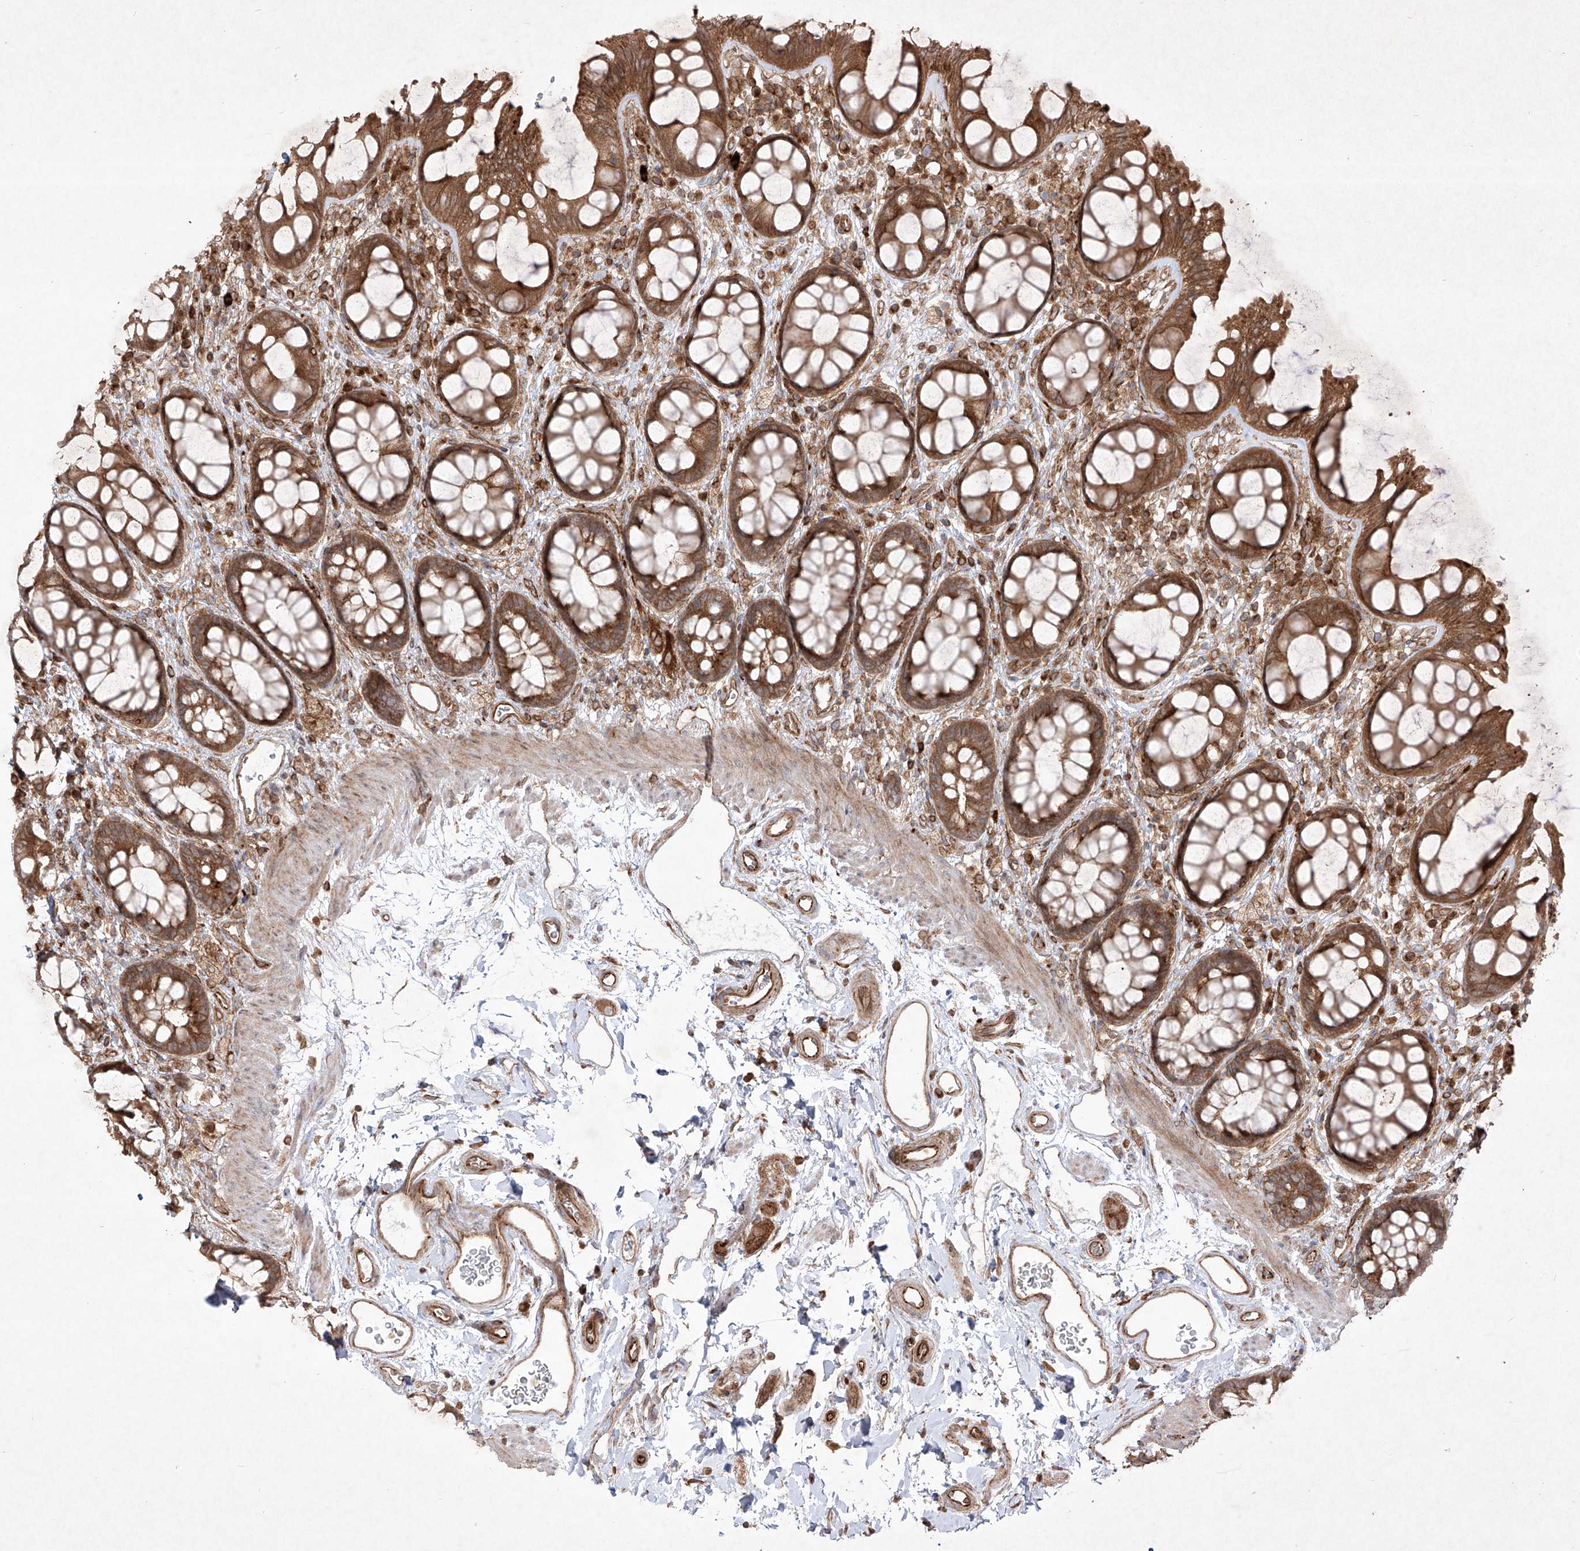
{"staining": {"intensity": "moderate", "quantity": ">75%", "location": "cytoplasmic/membranous"}, "tissue": "rectum", "cell_type": "Glandular cells", "image_type": "normal", "snomed": [{"axis": "morphology", "description": "Normal tissue, NOS"}, {"axis": "topography", "description": "Rectum"}], "caption": "An immunohistochemistry photomicrograph of normal tissue is shown. Protein staining in brown labels moderate cytoplasmic/membranous positivity in rectum within glandular cells. The protein of interest is stained brown, and the nuclei are stained in blue (DAB (3,3'-diaminobenzidine) IHC with brightfield microscopy, high magnification).", "gene": "YKT6", "patient": {"sex": "female", "age": 65}}